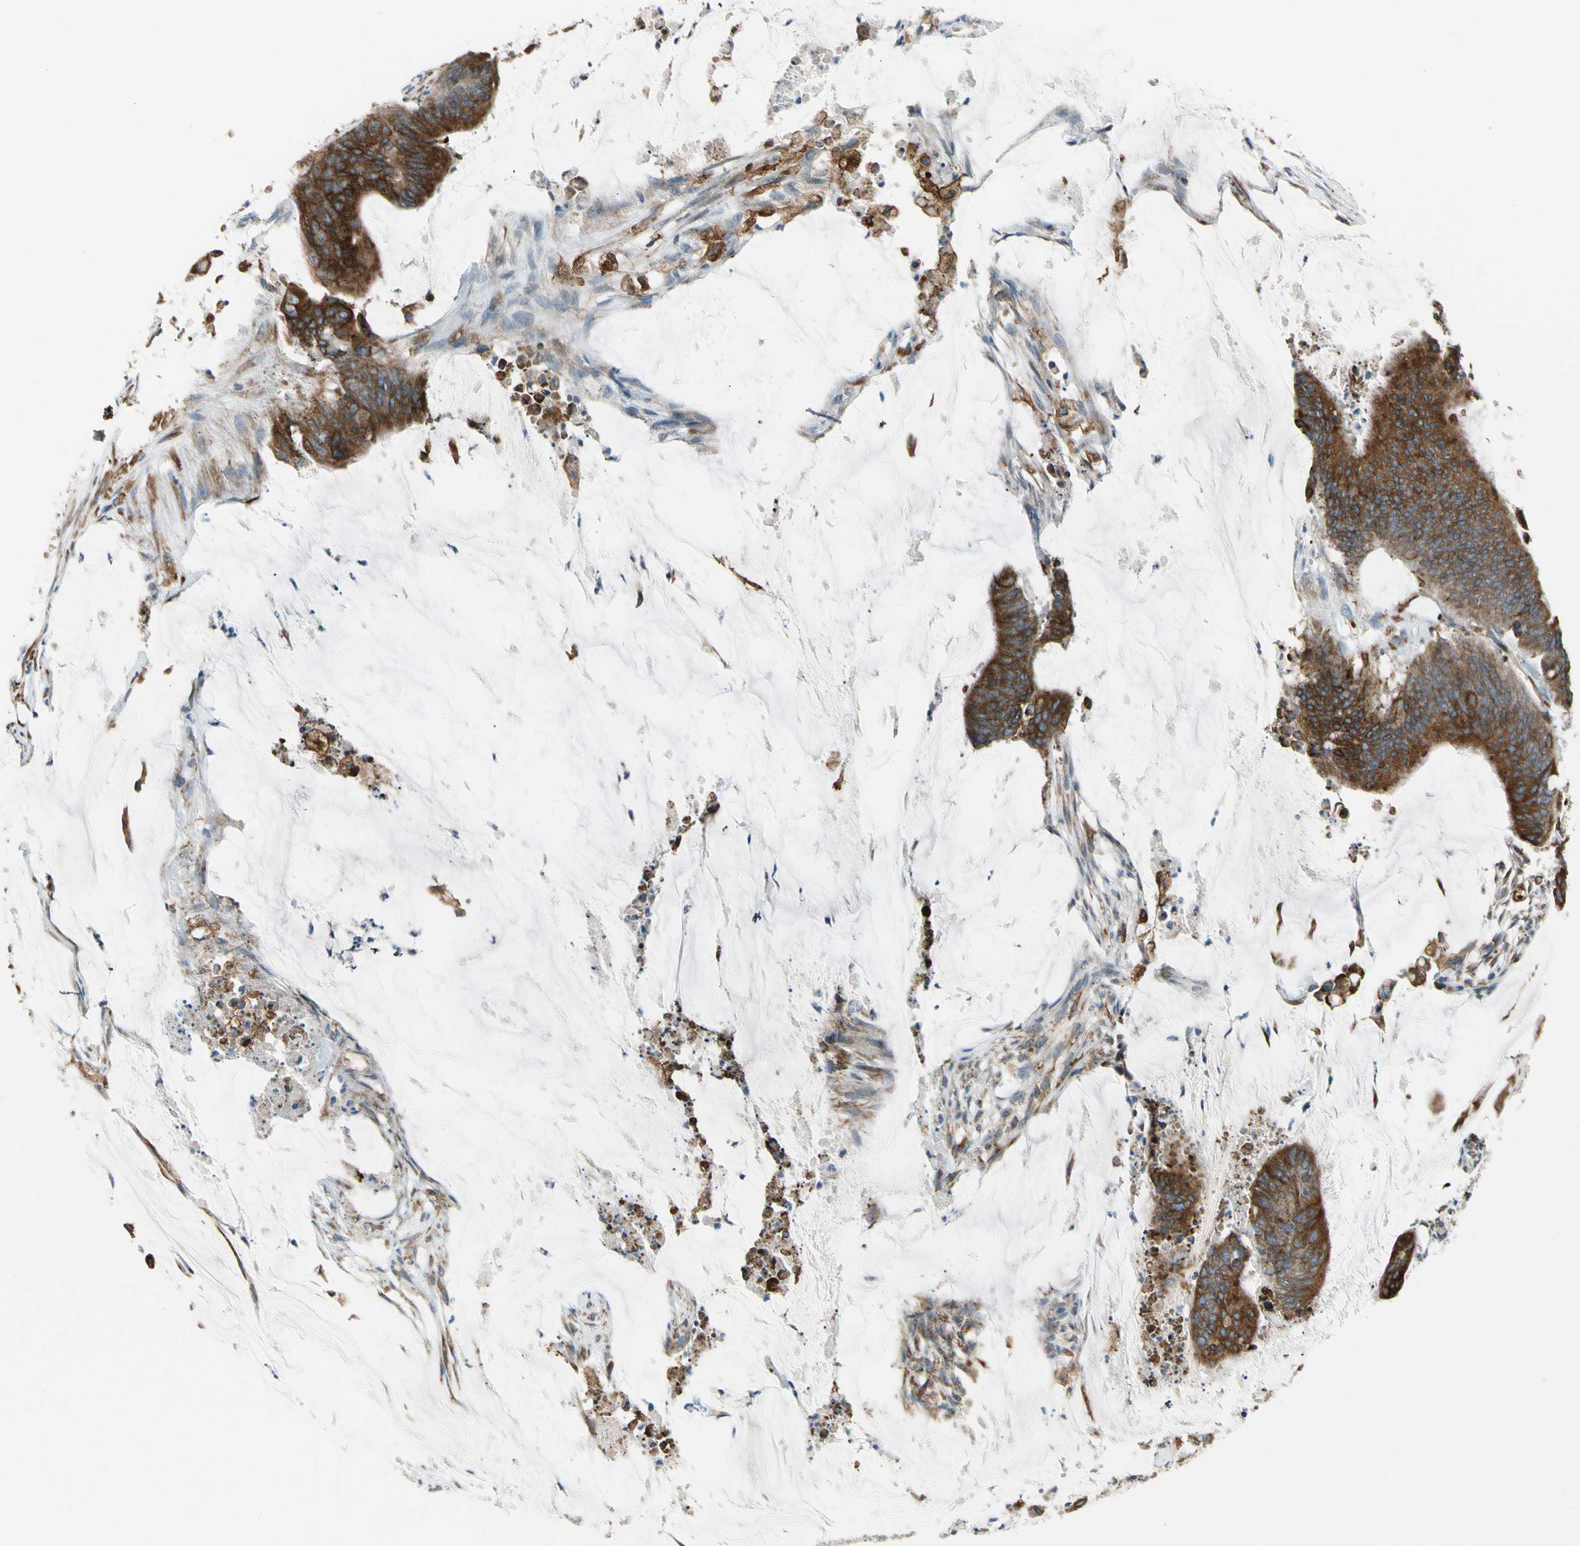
{"staining": {"intensity": "moderate", "quantity": ">75%", "location": "cytoplasmic/membranous"}, "tissue": "colorectal cancer", "cell_type": "Tumor cells", "image_type": "cancer", "snomed": [{"axis": "morphology", "description": "Adenocarcinoma, NOS"}, {"axis": "topography", "description": "Rectum"}], "caption": "A histopathology image showing moderate cytoplasmic/membranous staining in approximately >75% of tumor cells in colorectal adenocarcinoma, as visualized by brown immunohistochemical staining.", "gene": "LRPAP1", "patient": {"sex": "female", "age": 66}}